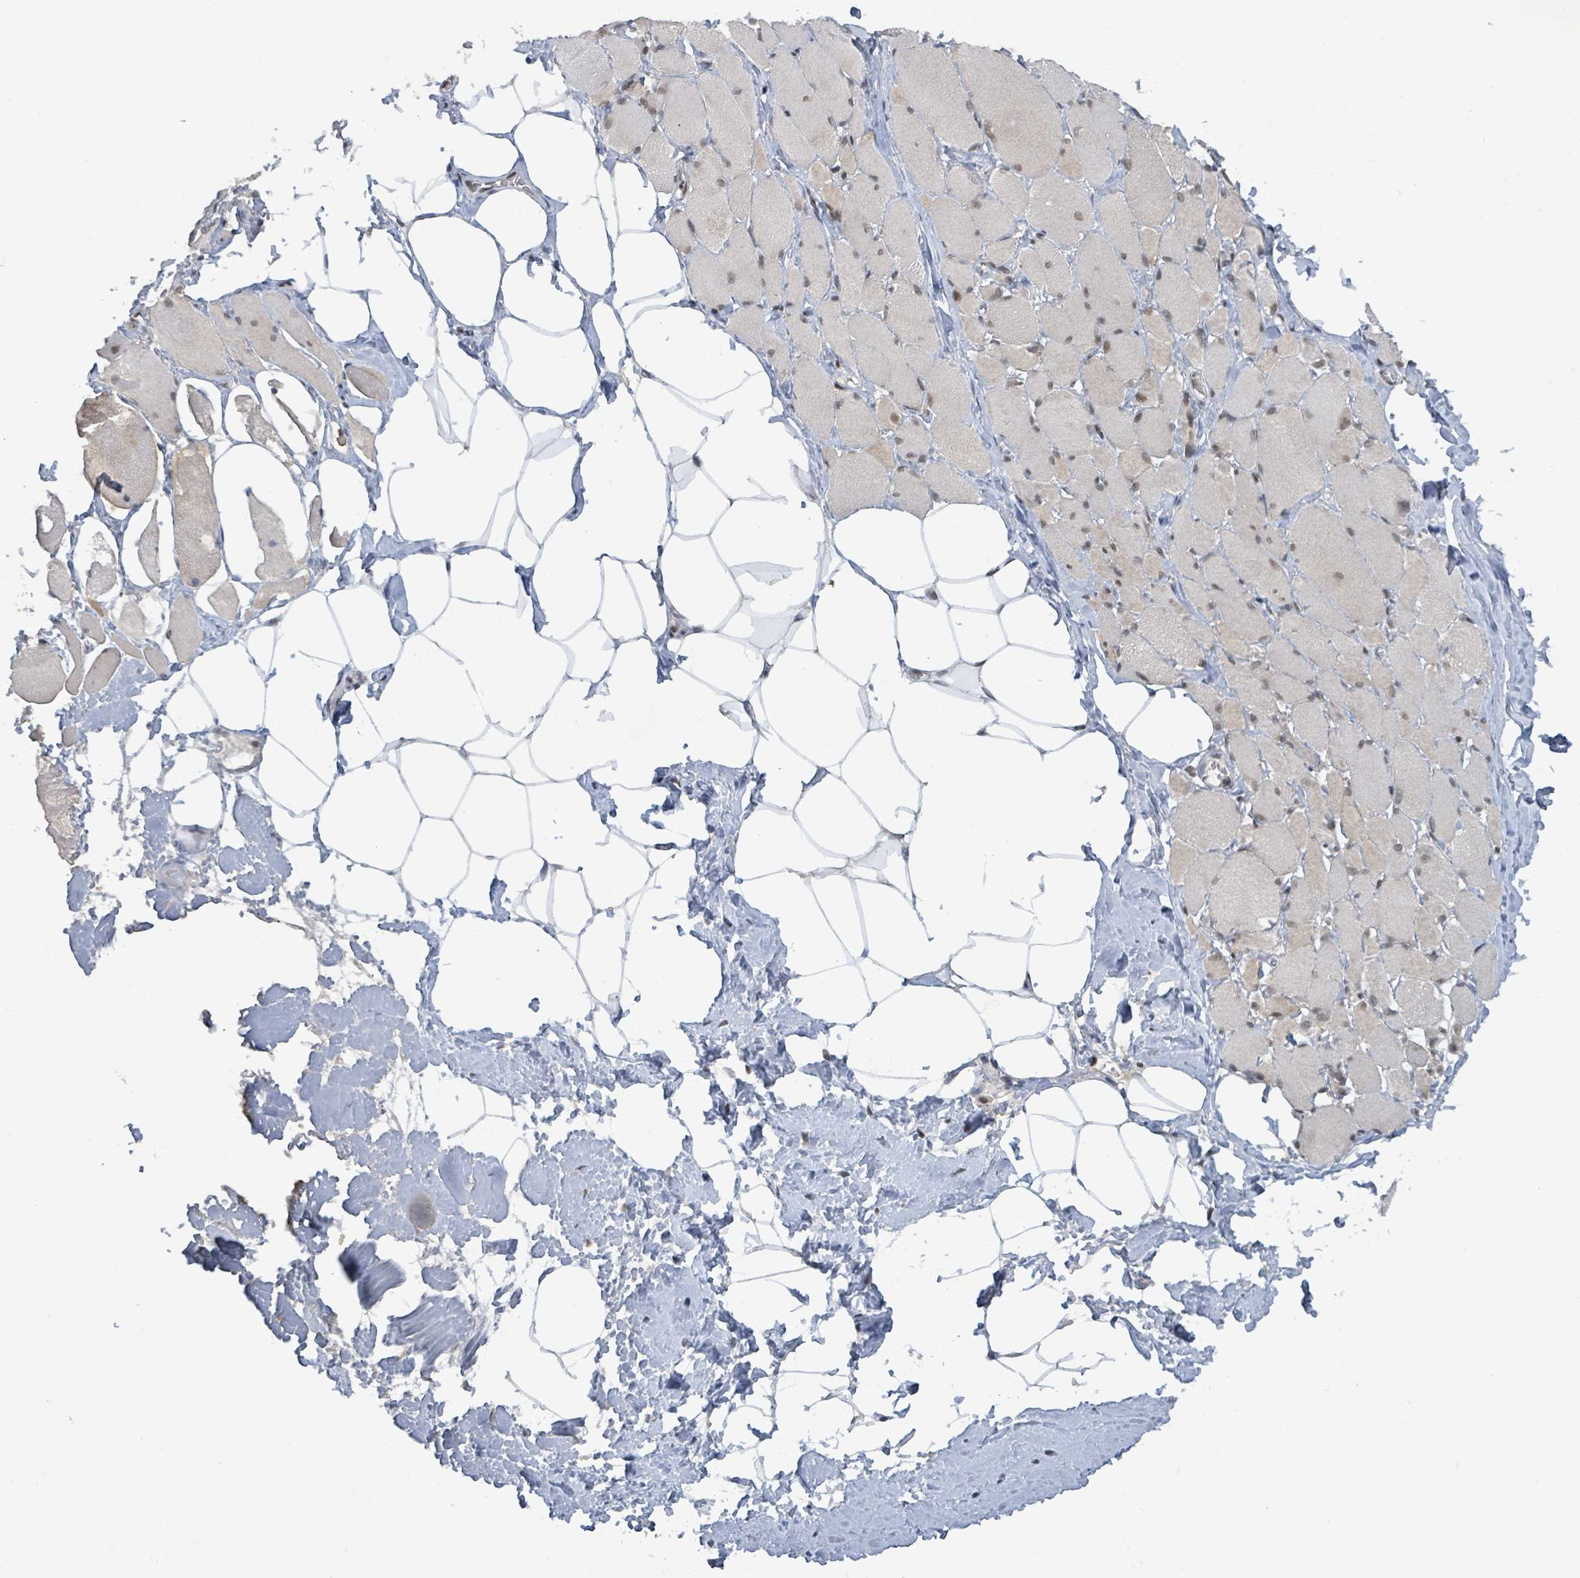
{"staining": {"intensity": "weak", "quantity": "25%-75%", "location": "cytoplasmic/membranous"}, "tissue": "skeletal muscle", "cell_type": "Myocytes", "image_type": "normal", "snomed": [{"axis": "morphology", "description": "Normal tissue, NOS"}, {"axis": "morphology", "description": "Basal cell carcinoma"}, {"axis": "topography", "description": "Skeletal muscle"}], "caption": "Weak cytoplasmic/membranous staining for a protein is identified in about 25%-75% of myocytes of normal skeletal muscle using immunohistochemistry.", "gene": "BANP", "patient": {"sex": "female", "age": 64}}